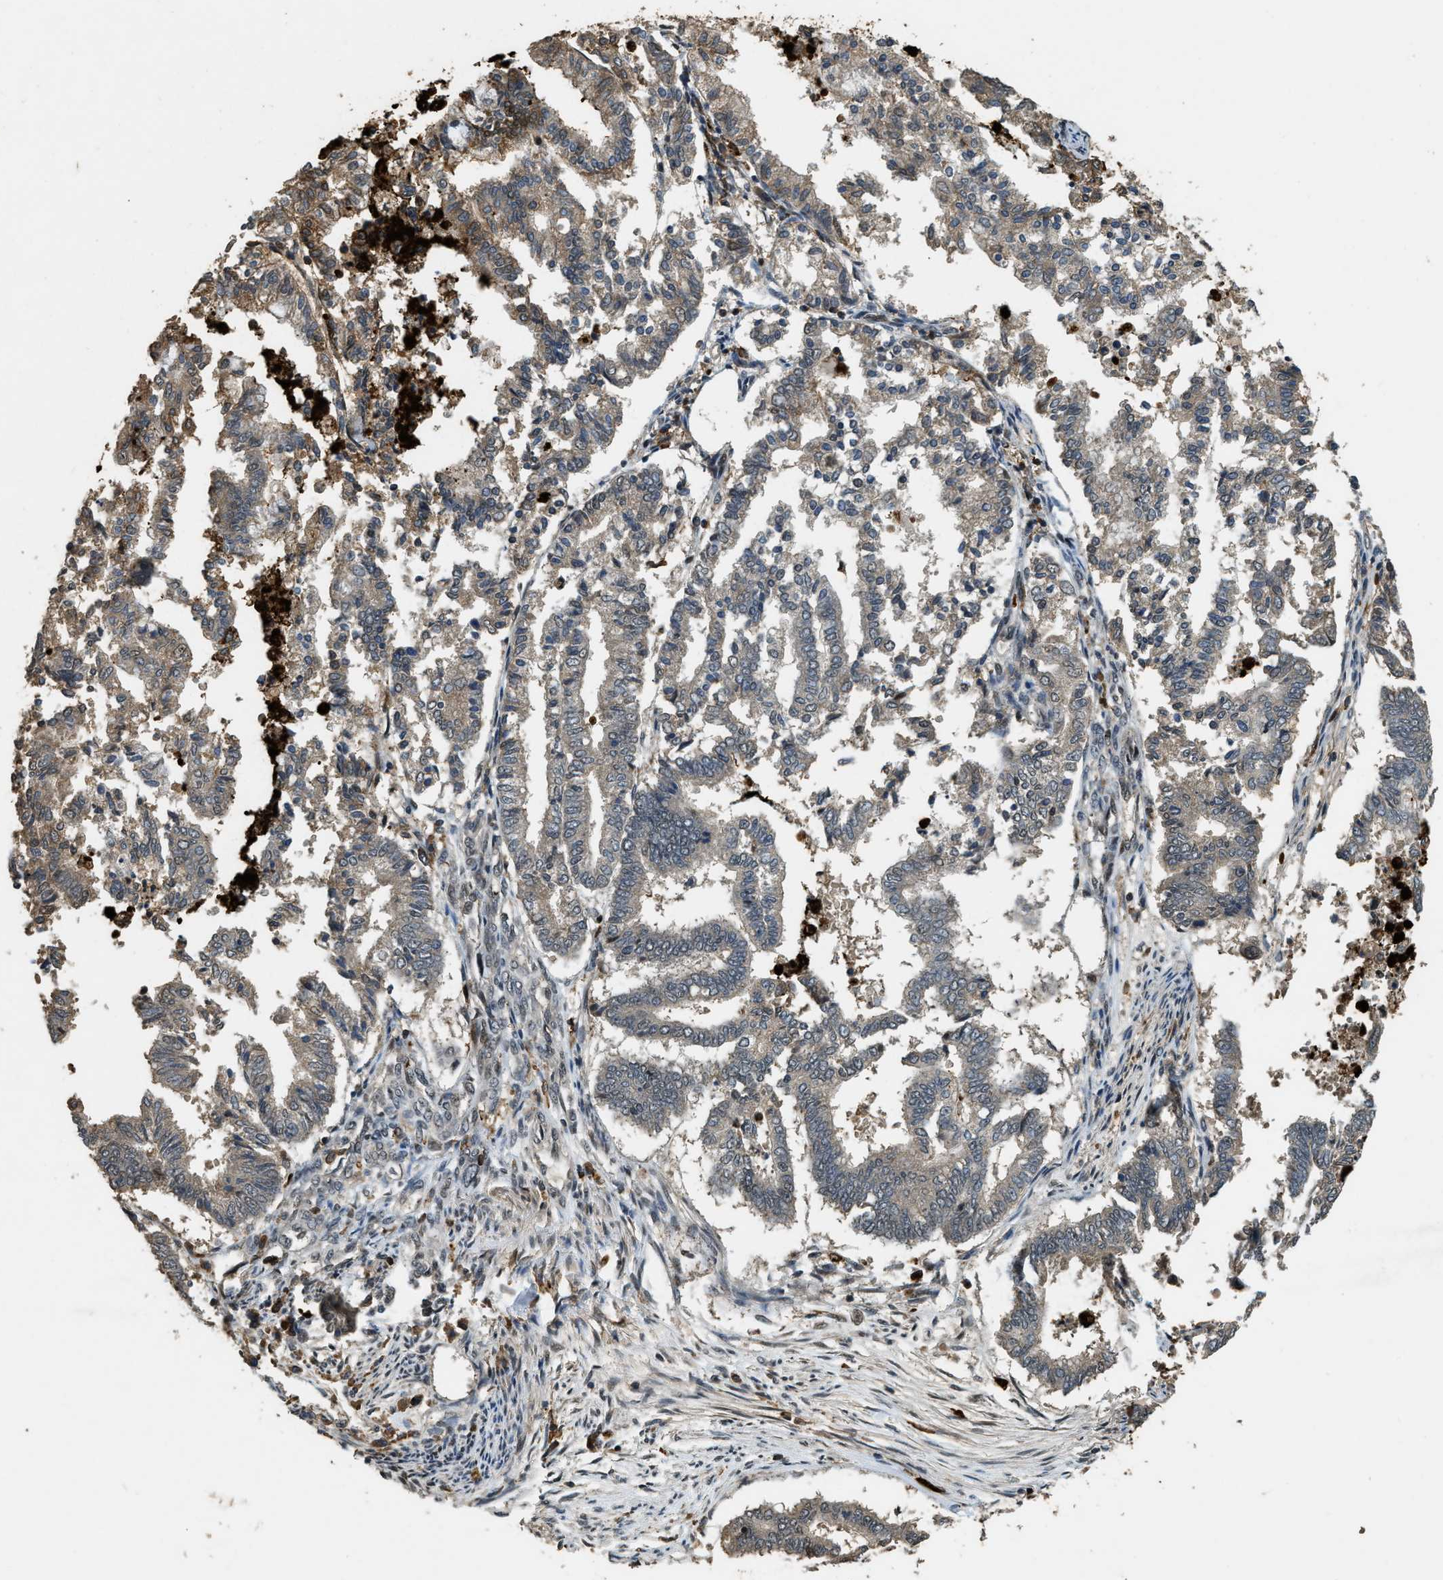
{"staining": {"intensity": "moderate", "quantity": "25%-75%", "location": "cytoplasmic/membranous"}, "tissue": "endometrial cancer", "cell_type": "Tumor cells", "image_type": "cancer", "snomed": [{"axis": "morphology", "description": "Necrosis, NOS"}, {"axis": "morphology", "description": "Adenocarcinoma, NOS"}, {"axis": "topography", "description": "Endometrium"}], "caption": "Human endometrial cancer stained with a protein marker reveals moderate staining in tumor cells.", "gene": "RNF141", "patient": {"sex": "female", "age": 79}}